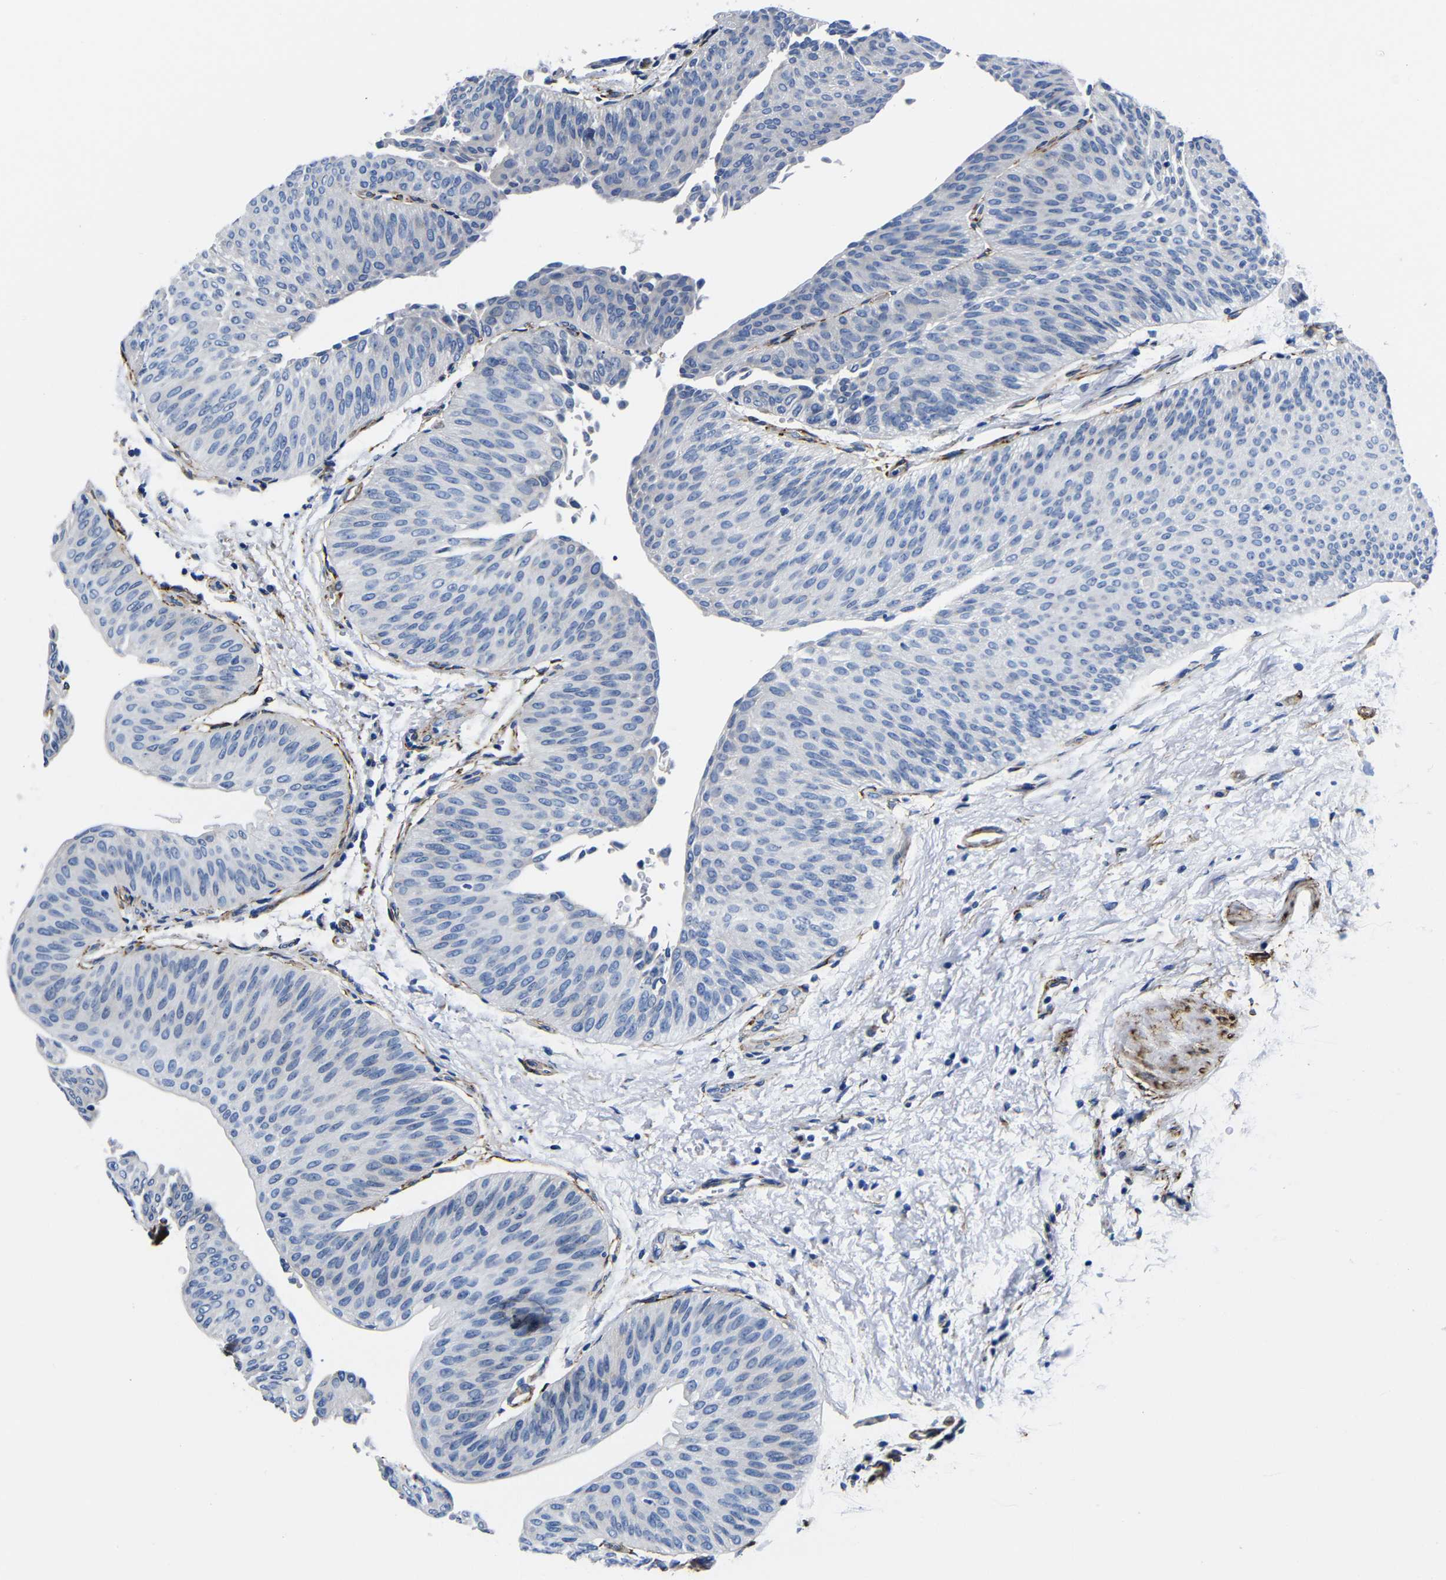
{"staining": {"intensity": "negative", "quantity": "none", "location": "none"}, "tissue": "urothelial cancer", "cell_type": "Tumor cells", "image_type": "cancer", "snomed": [{"axis": "morphology", "description": "Urothelial carcinoma, Low grade"}, {"axis": "topography", "description": "Urinary bladder"}], "caption": "Immunohistochemical staining of urothelial cancer shows no significant expression in tumor cells.", "gene": "LRIG1", "patient": {"sex": "female", "age": 60}}